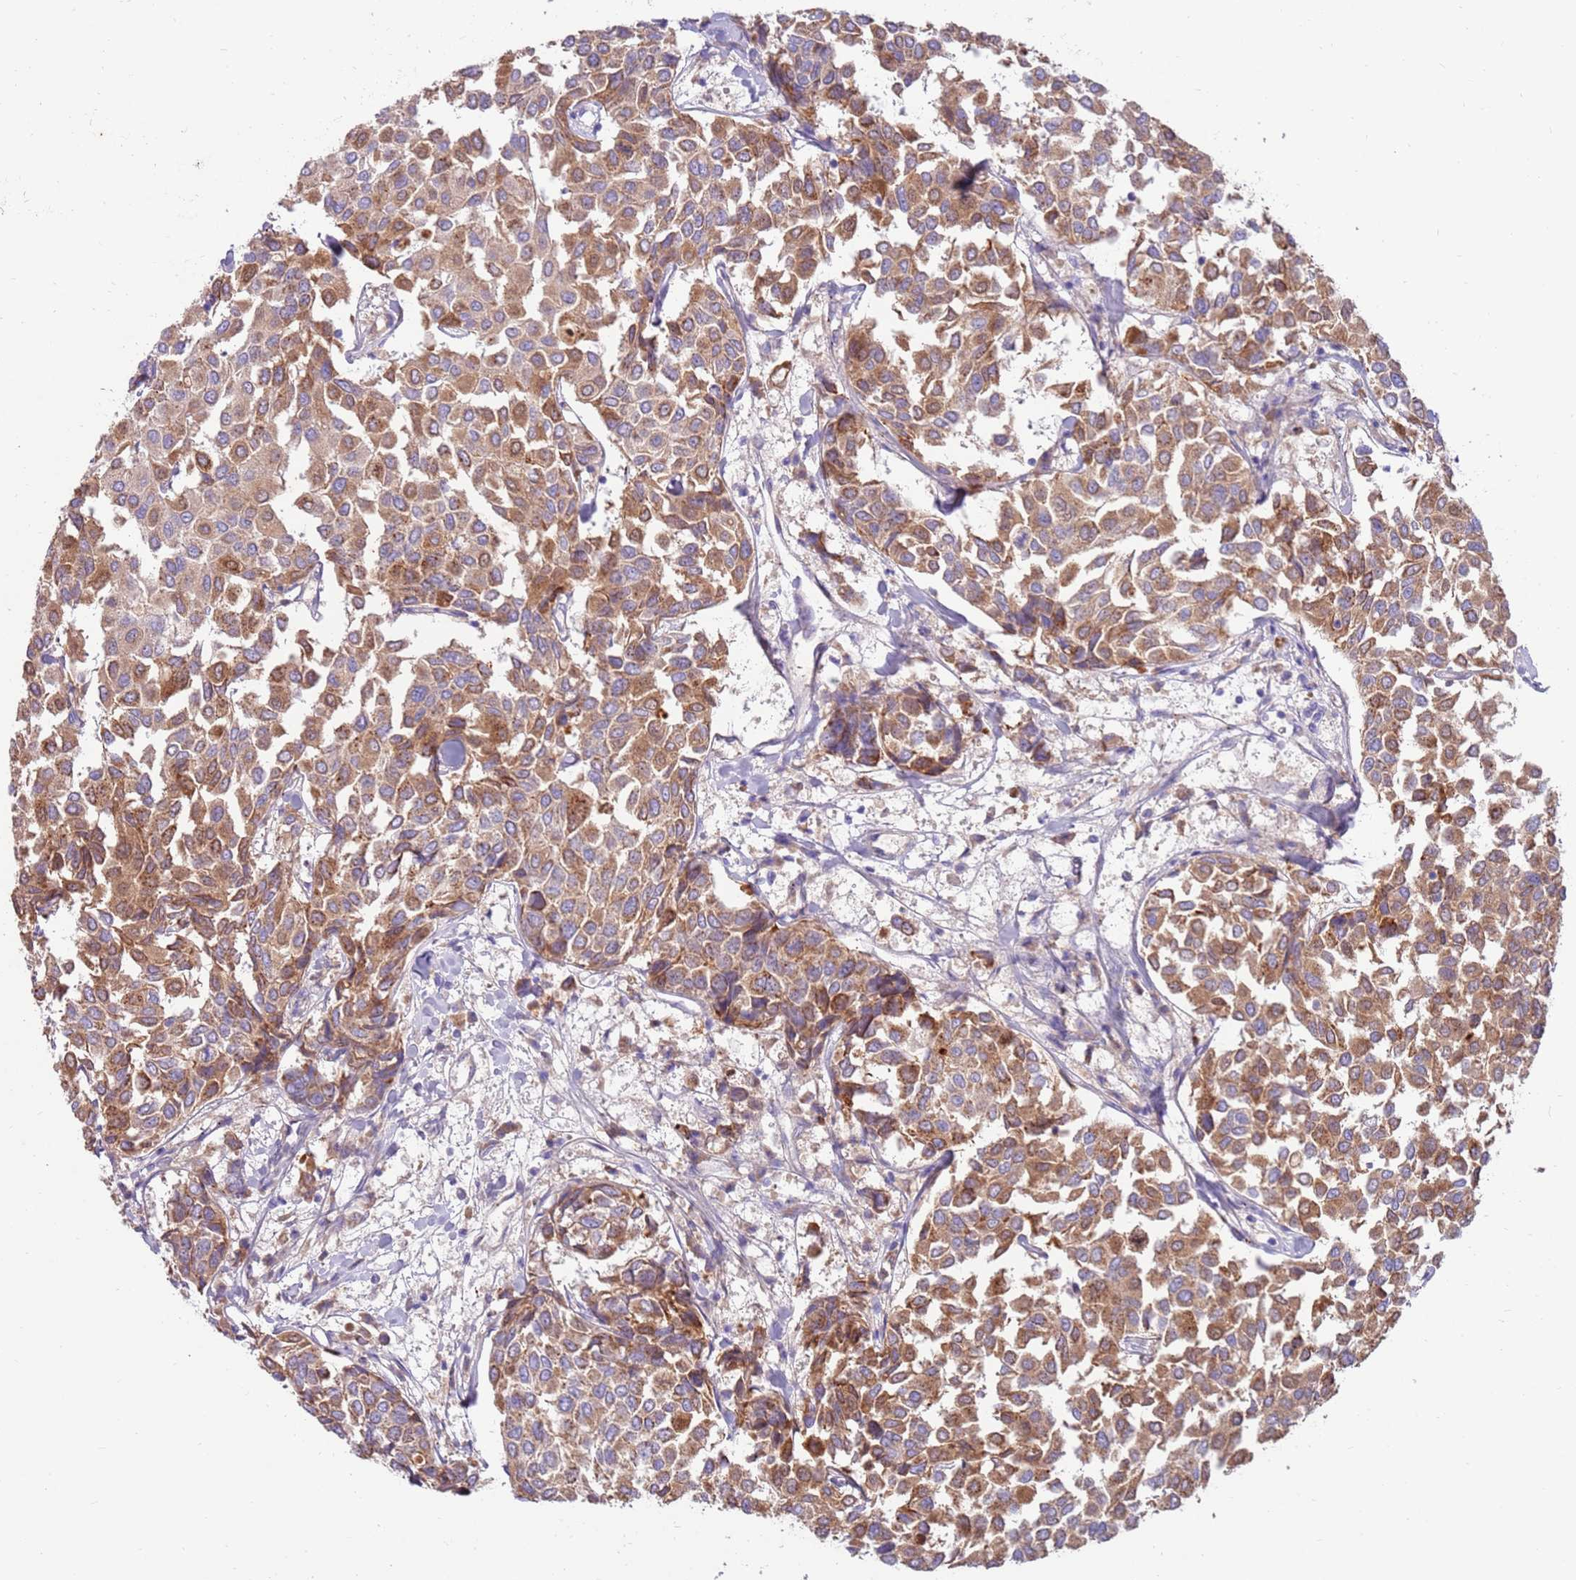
{"staining": {"intensity": "moderate", "quantity": ">75%", "location": "cytoplasmic/membranous"}, "tissue": "breast cancer", "cell_type": "Tumor cells", "image_type": "cancer", "snomed": [{"axis": "morphology", "description": "Duct carcinoma"}, {"axis": "topography", "description": "Breast"}], "caption": "The immunohistochemical stain highlights moderate cytoplasmic/membranous positivity in tumor cells of breast invasive ductal carcinoma tissue. (DAB (3,3'-diaminobenzidine) IHC with brightfield microscopy, high magnification).", "gene": "SLC44A4", "patient": {"sex": "female", "age": 55}}